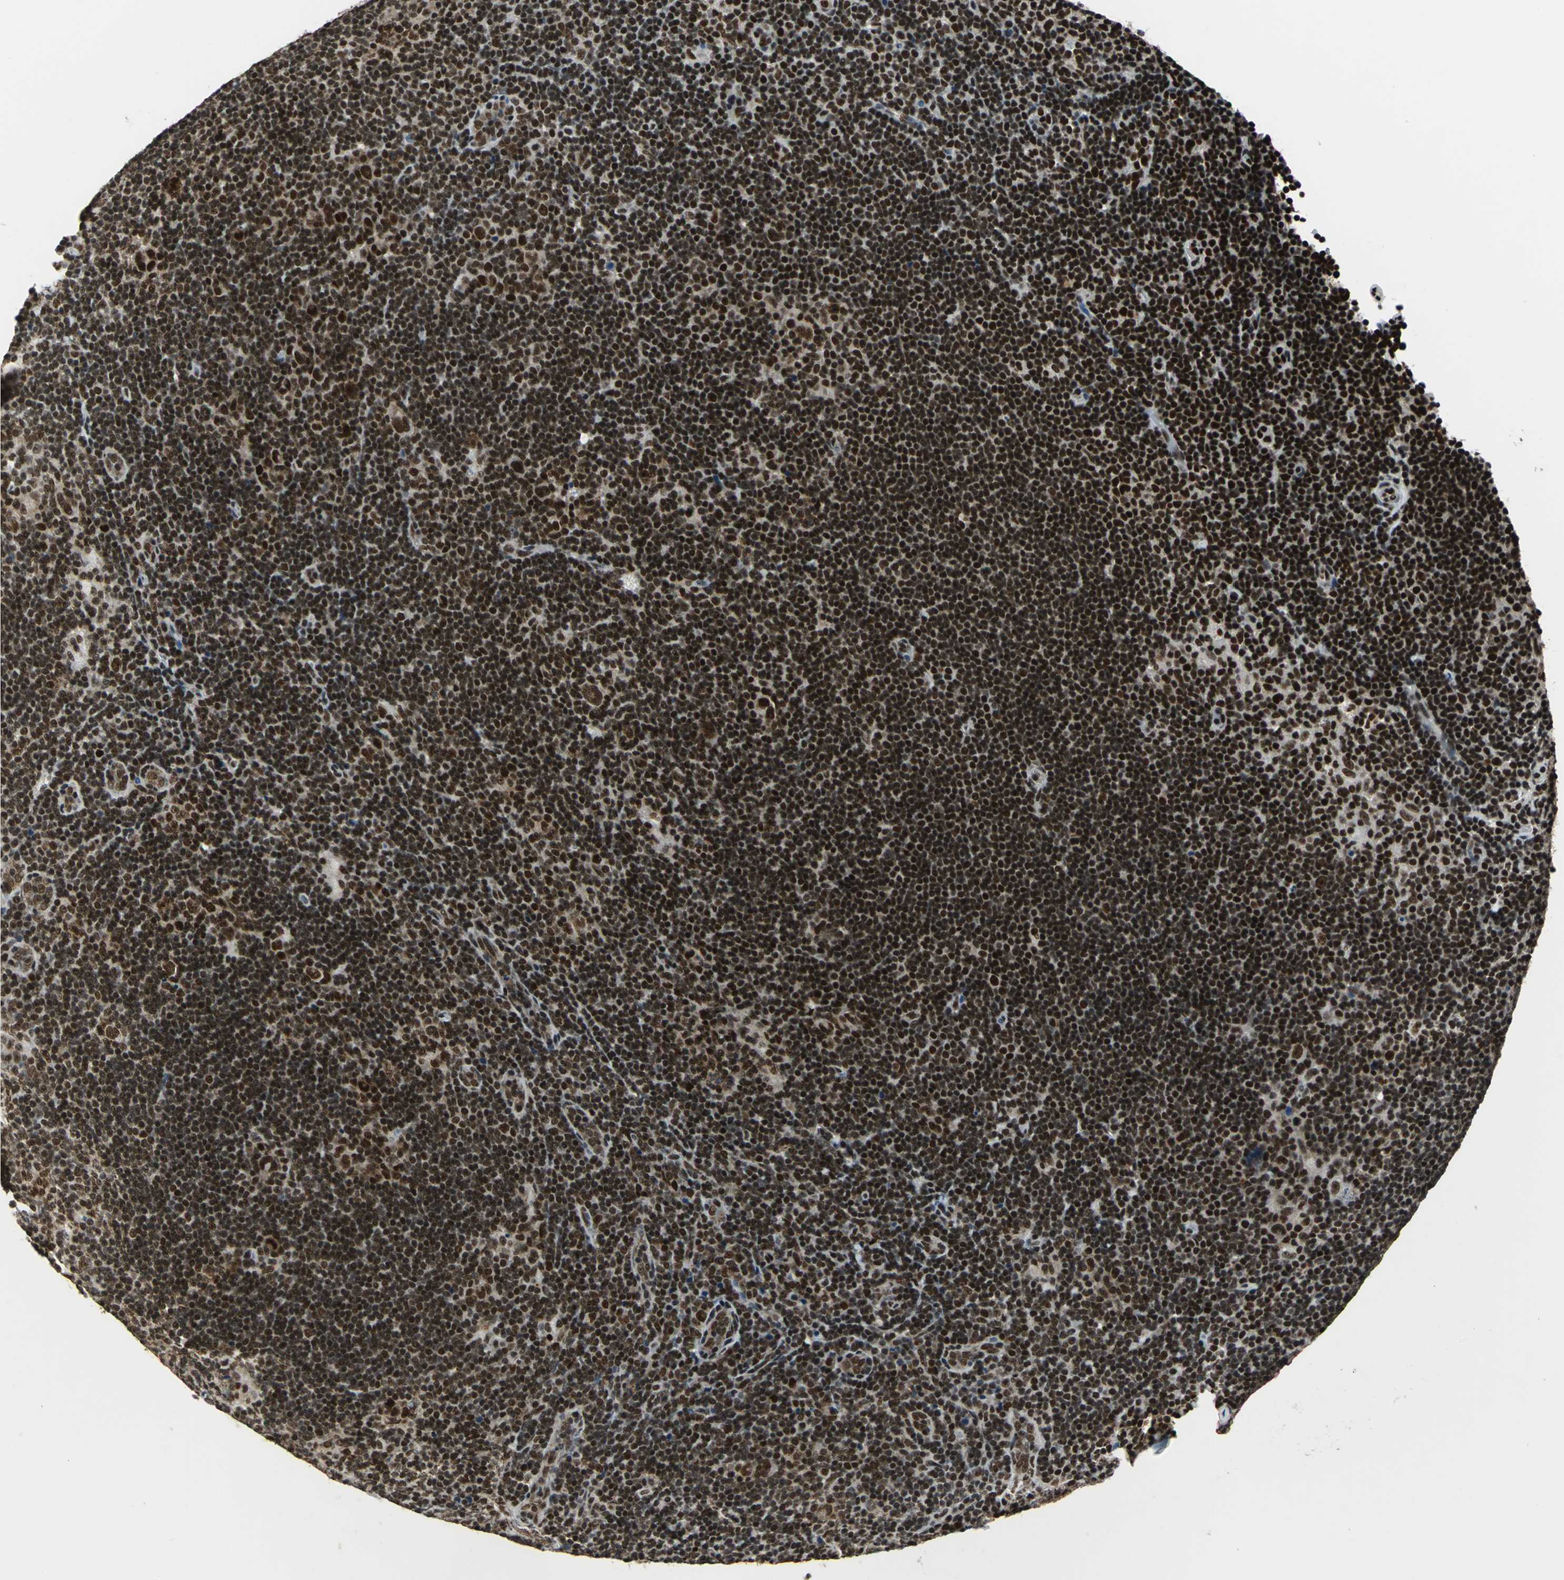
{"staining": {"intensity": "strong", "quantity": ">75%", "location": "nuclear"}, "tissue": "lymphoma", "cell_type": "Tumor cells", "image_type": "cancer", "snomed": [{"axis": "morphology", "description": "Hodgkin's disease, NOS"}, {"axis": "topography", "description": "Lymph node"}], "caption": "The image displays immunohistochemical staining of lymphoma. There is strong nuclear expression is identified in approximately >75% of tumor cells. The protein is shown in brown color, while the nuclei are stained blue.", "gene": "BCLAF1", "patient": {"sex": "female", "age": 57}}